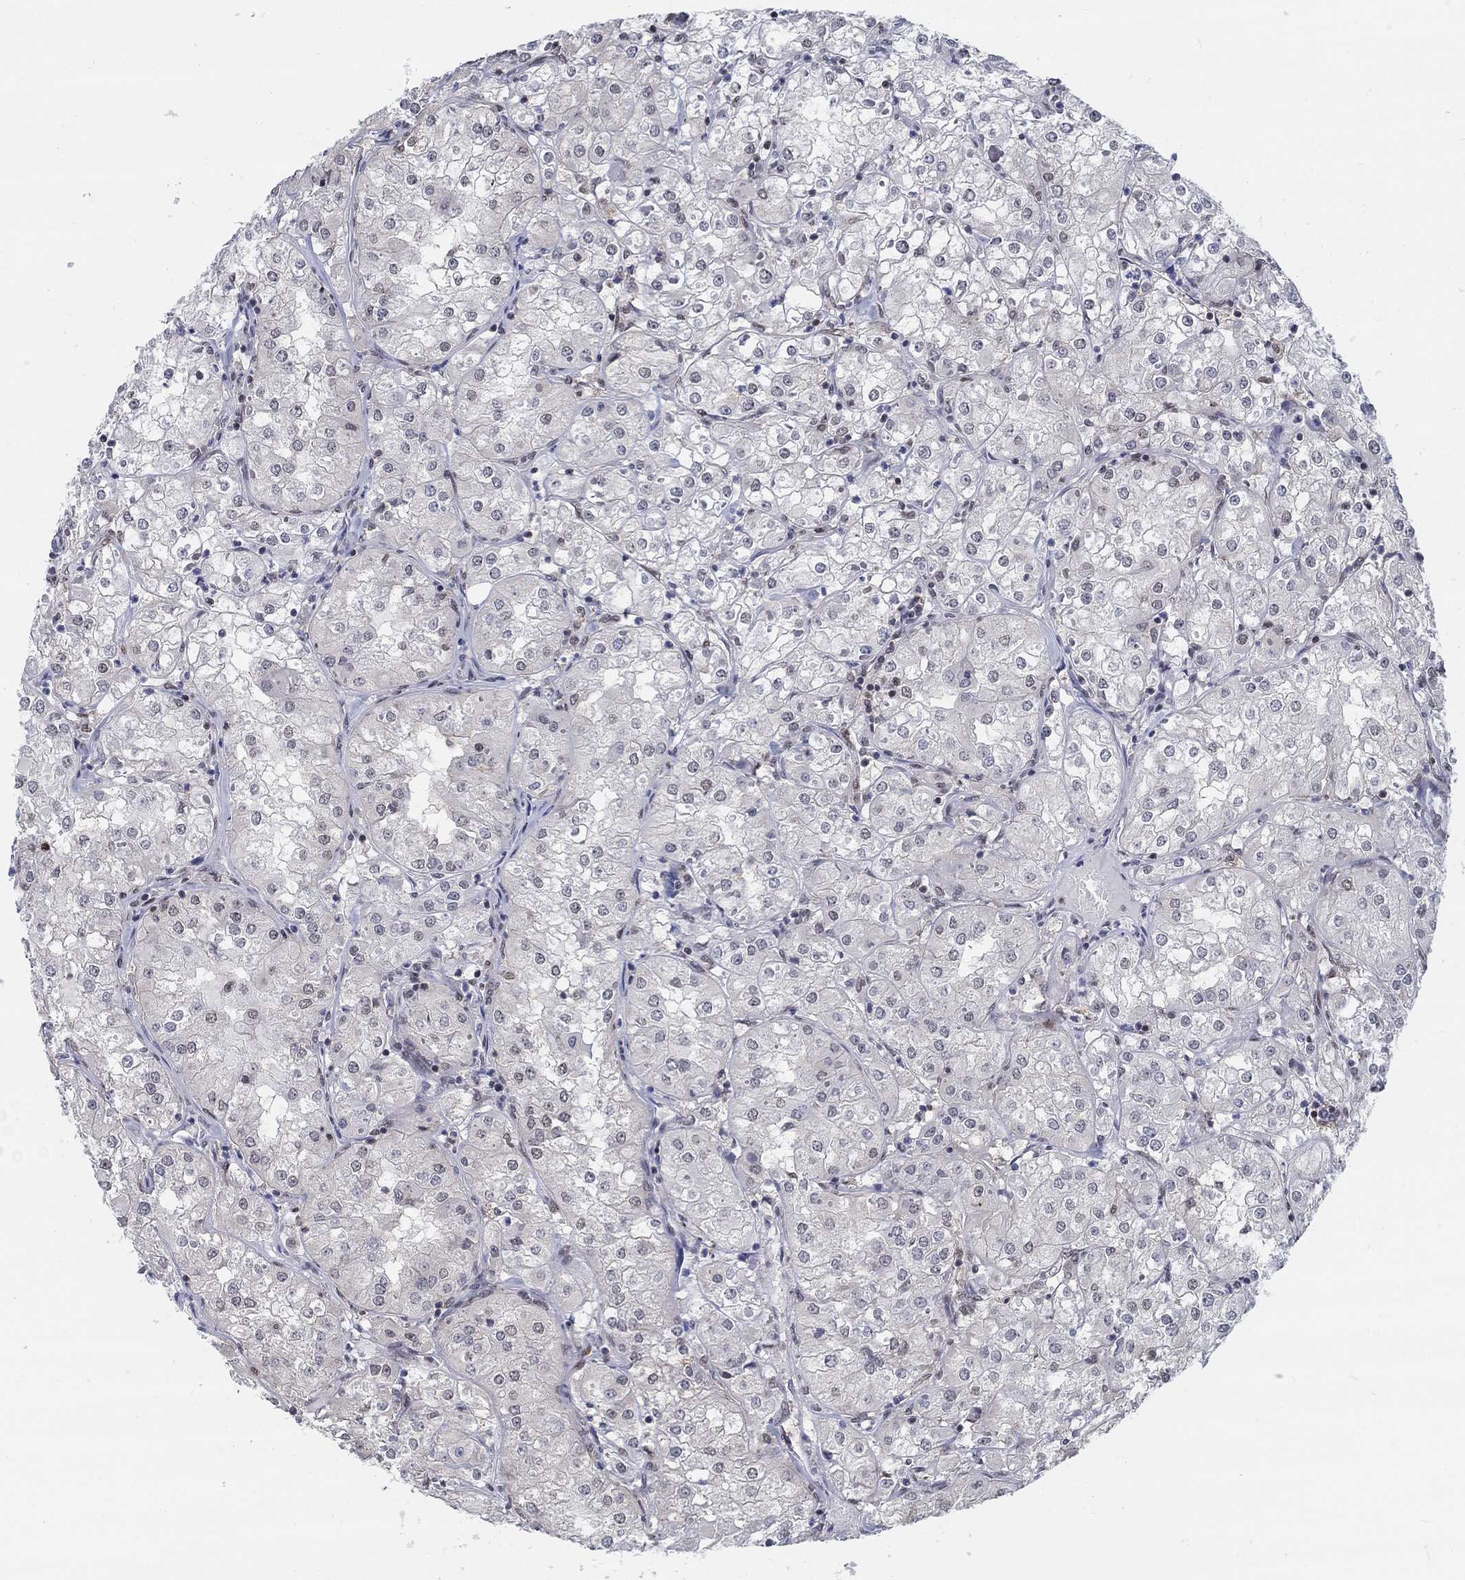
{"staining": {"intensity": "weak", "quantity": "<25%", "location": "nuclear"}, "tissue": "renal cancer", "cell_type": "Tumor cells", "image_type": "cancer", "snomed": [{"axis": "morphology", "description": "Adenocarcinoma, NOS"}, {"axis": "topography", "description": "Kidney"}], "caption": "This is an IHC micrograph of renal adenocarcinoma. There is no staining in tumor cells.", "gene": "CENPE", "patient": {"sex": "male", "age": 77}}